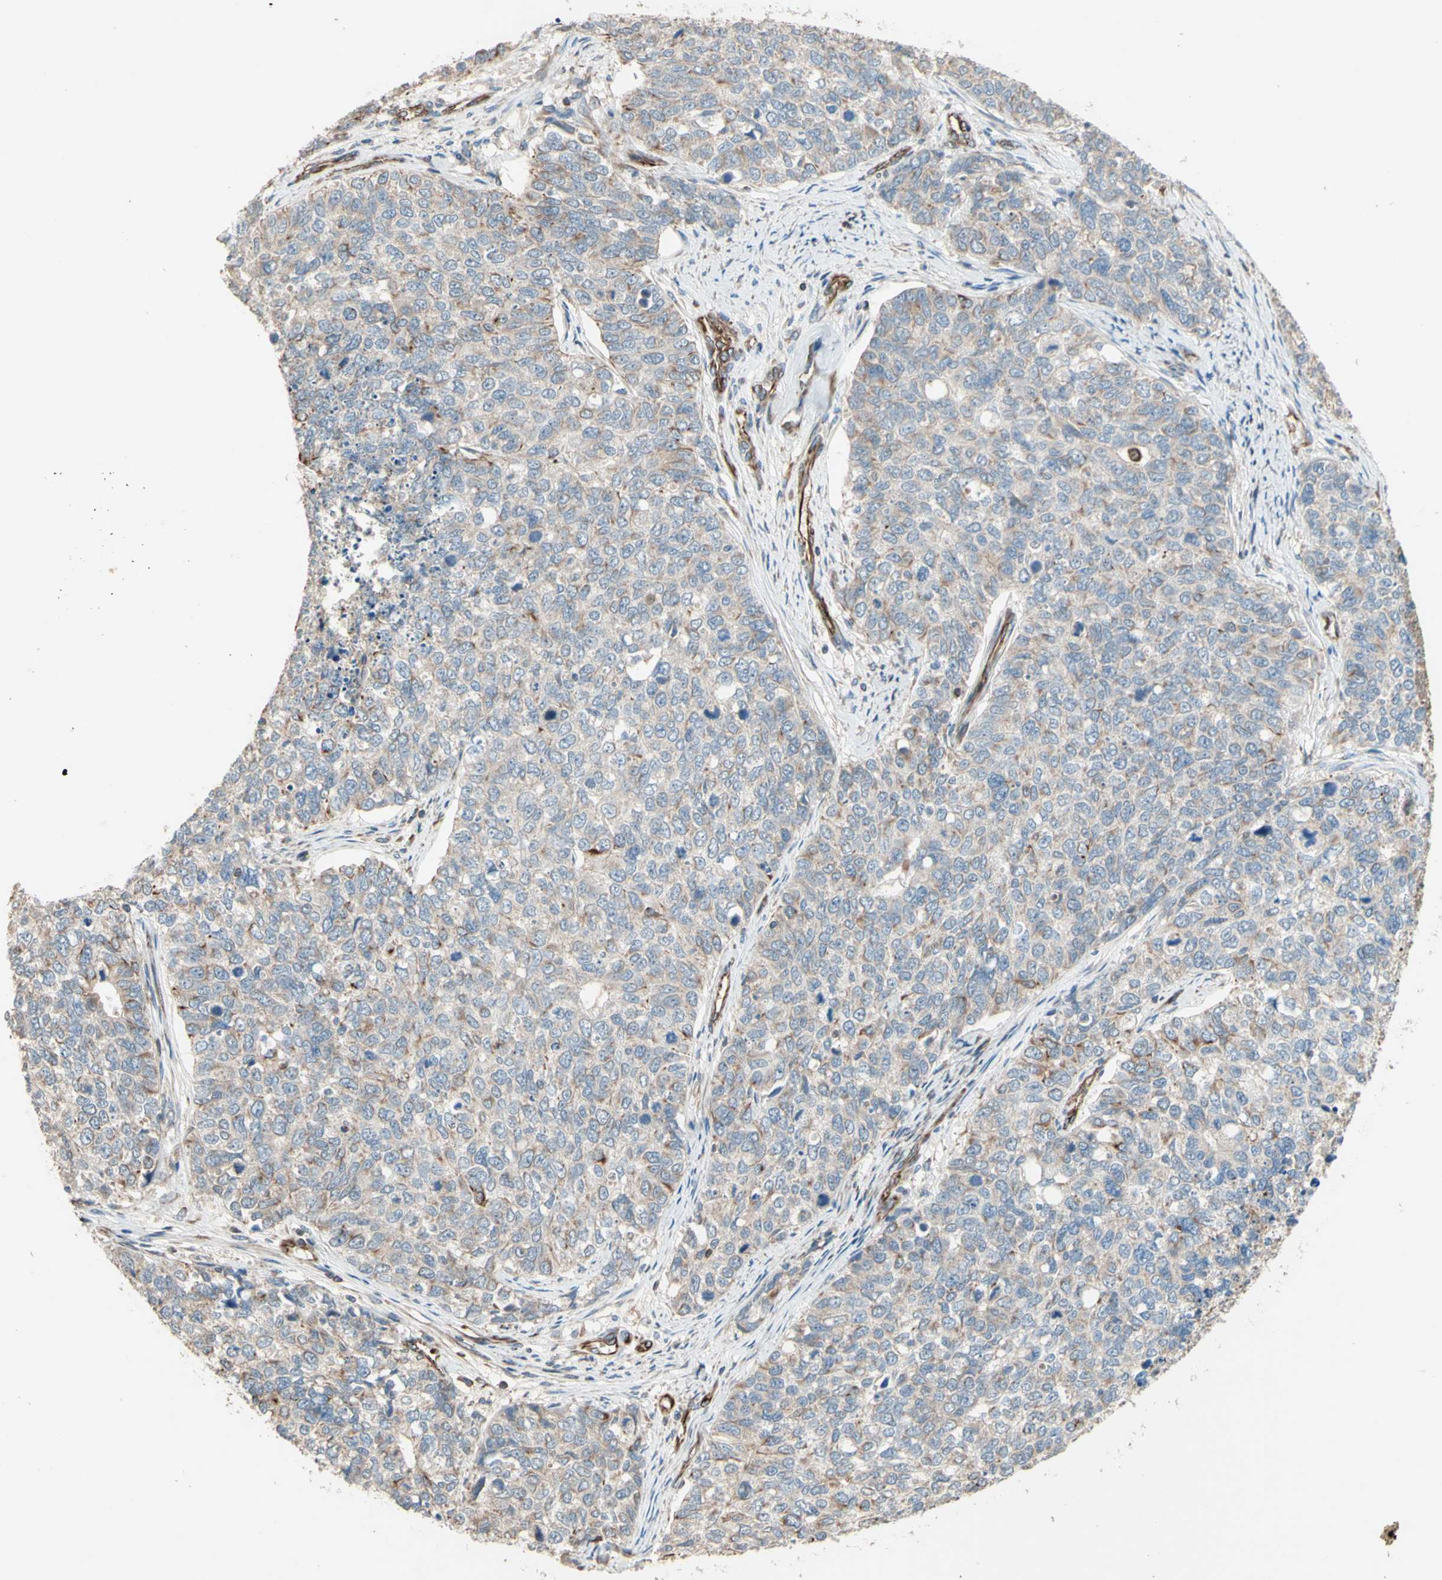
{"staining": {"intensity": "weak", "quantity": "25%-75%", "location": "cytoplasmic/membranous"}, "tissue": "cervical cancer", "cell_type": "Tumor cells", "image_type": "cancer", "snomed": [{"axis": "morphology", "description": "Squamous cell carcinoma, NOS"}, {"axis": "topography", "description": "Cervix"}], "caption": "Protein staining of cervical squamous cell carcinoma tissue reveals weak cytoplasmic/membranous positivity in about 25%-75% of tumor cells. Using DAB (brown) and hematoxylin (blue) stains, captured at high magnification using brightfield microscopy.", "gene": "TRAF2", "patient": {"sex": "female", "age": 63}}